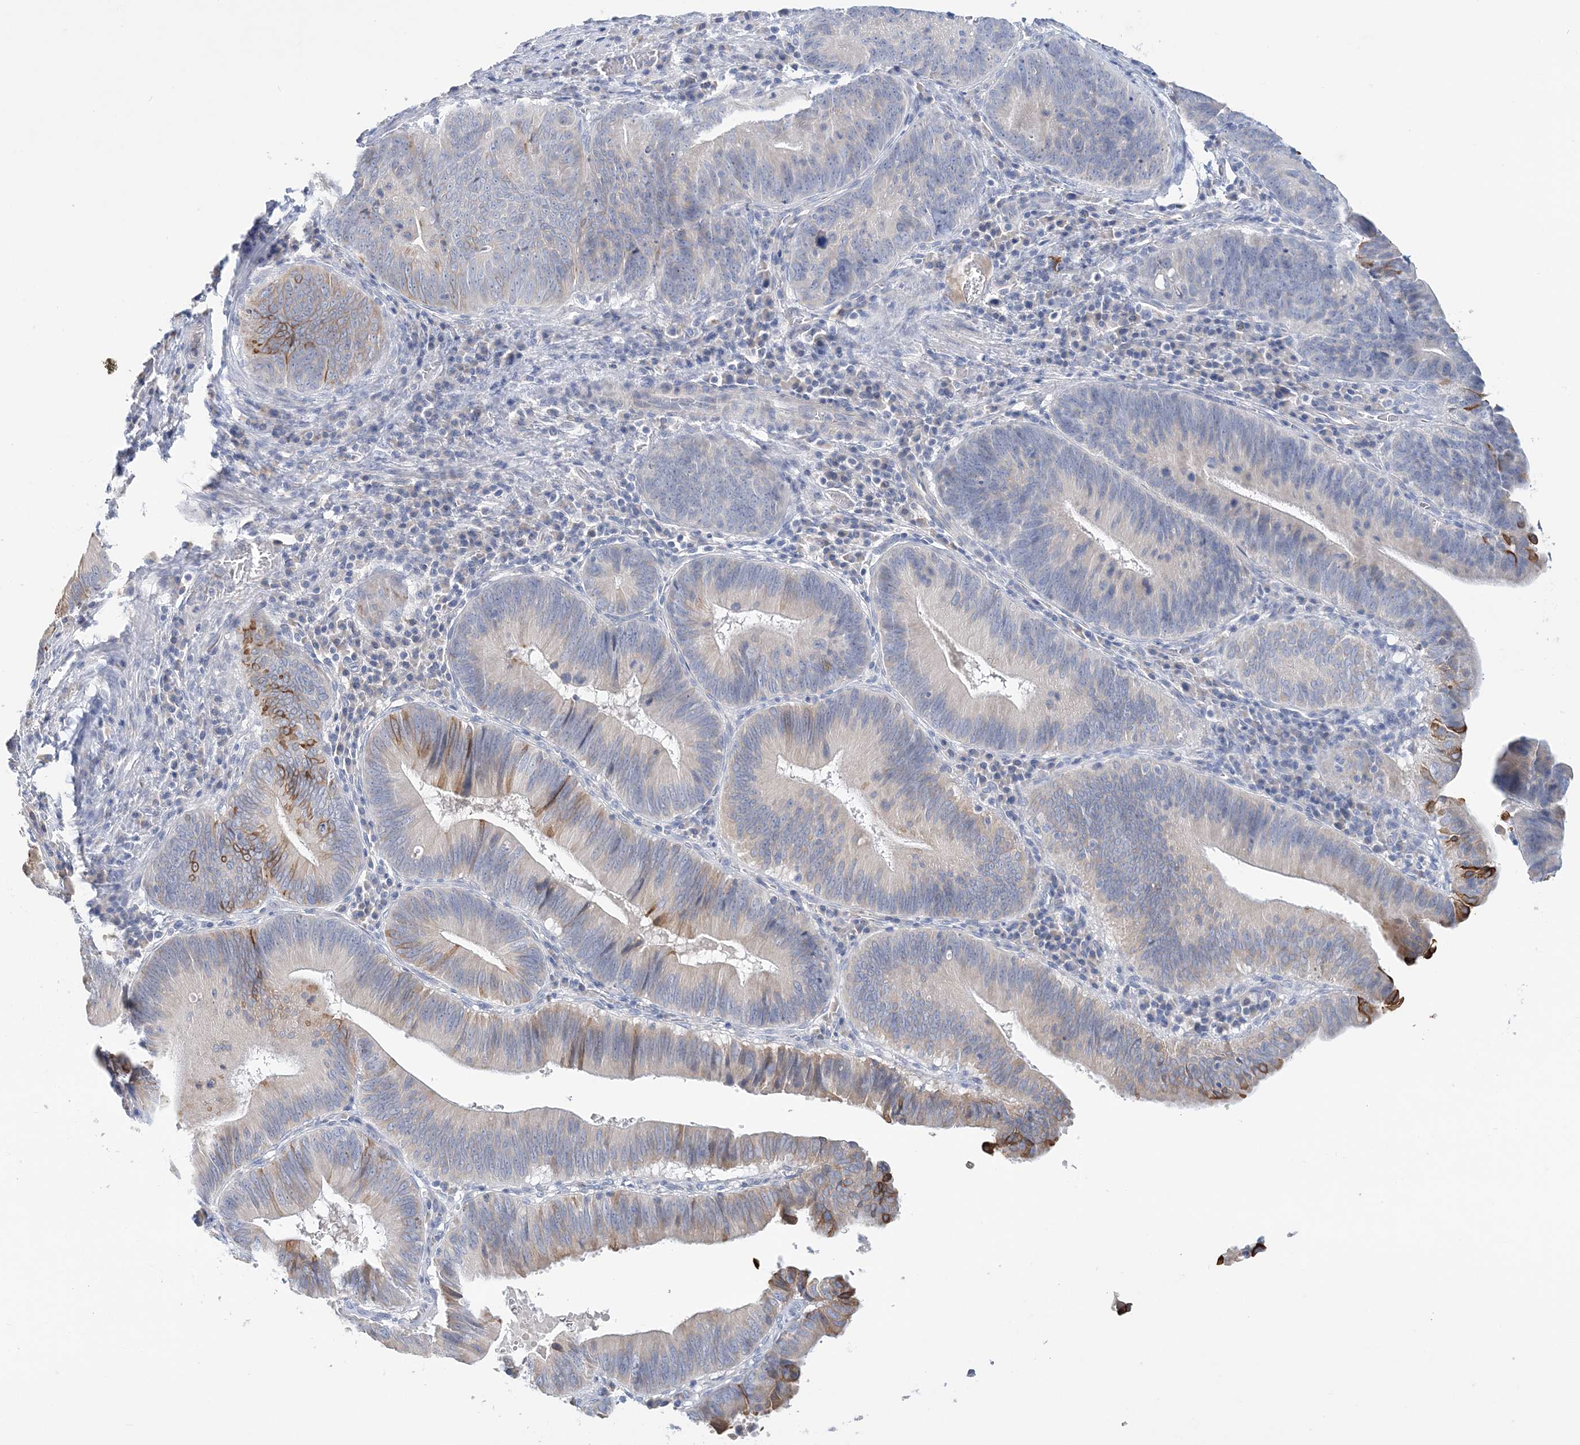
{"staining": {"intensity": "moderate", "quantity": "<25%", "location": "cytoplasmic/membranous"}, "tissue": "pancreatic cancer", "cell_type": "Tumor cells", "image_type": "cancer", "snomed": [{"axis": "morphology", "description": "Adenocarcinoma, NOS"}, {"axis": "topography", "description": "Pancreas"}], "caption": "Immunohistochemistry (IHC) of pancreatic cancer displays low levels of moderate cytoplasmic/membranous expression in about <25% of tumor cells. The protein of interest is shown in brown color, while the nuclei are stained blue.", "gene": "LRRIQ4", "patient": {"sex": "male", "age": 63}}